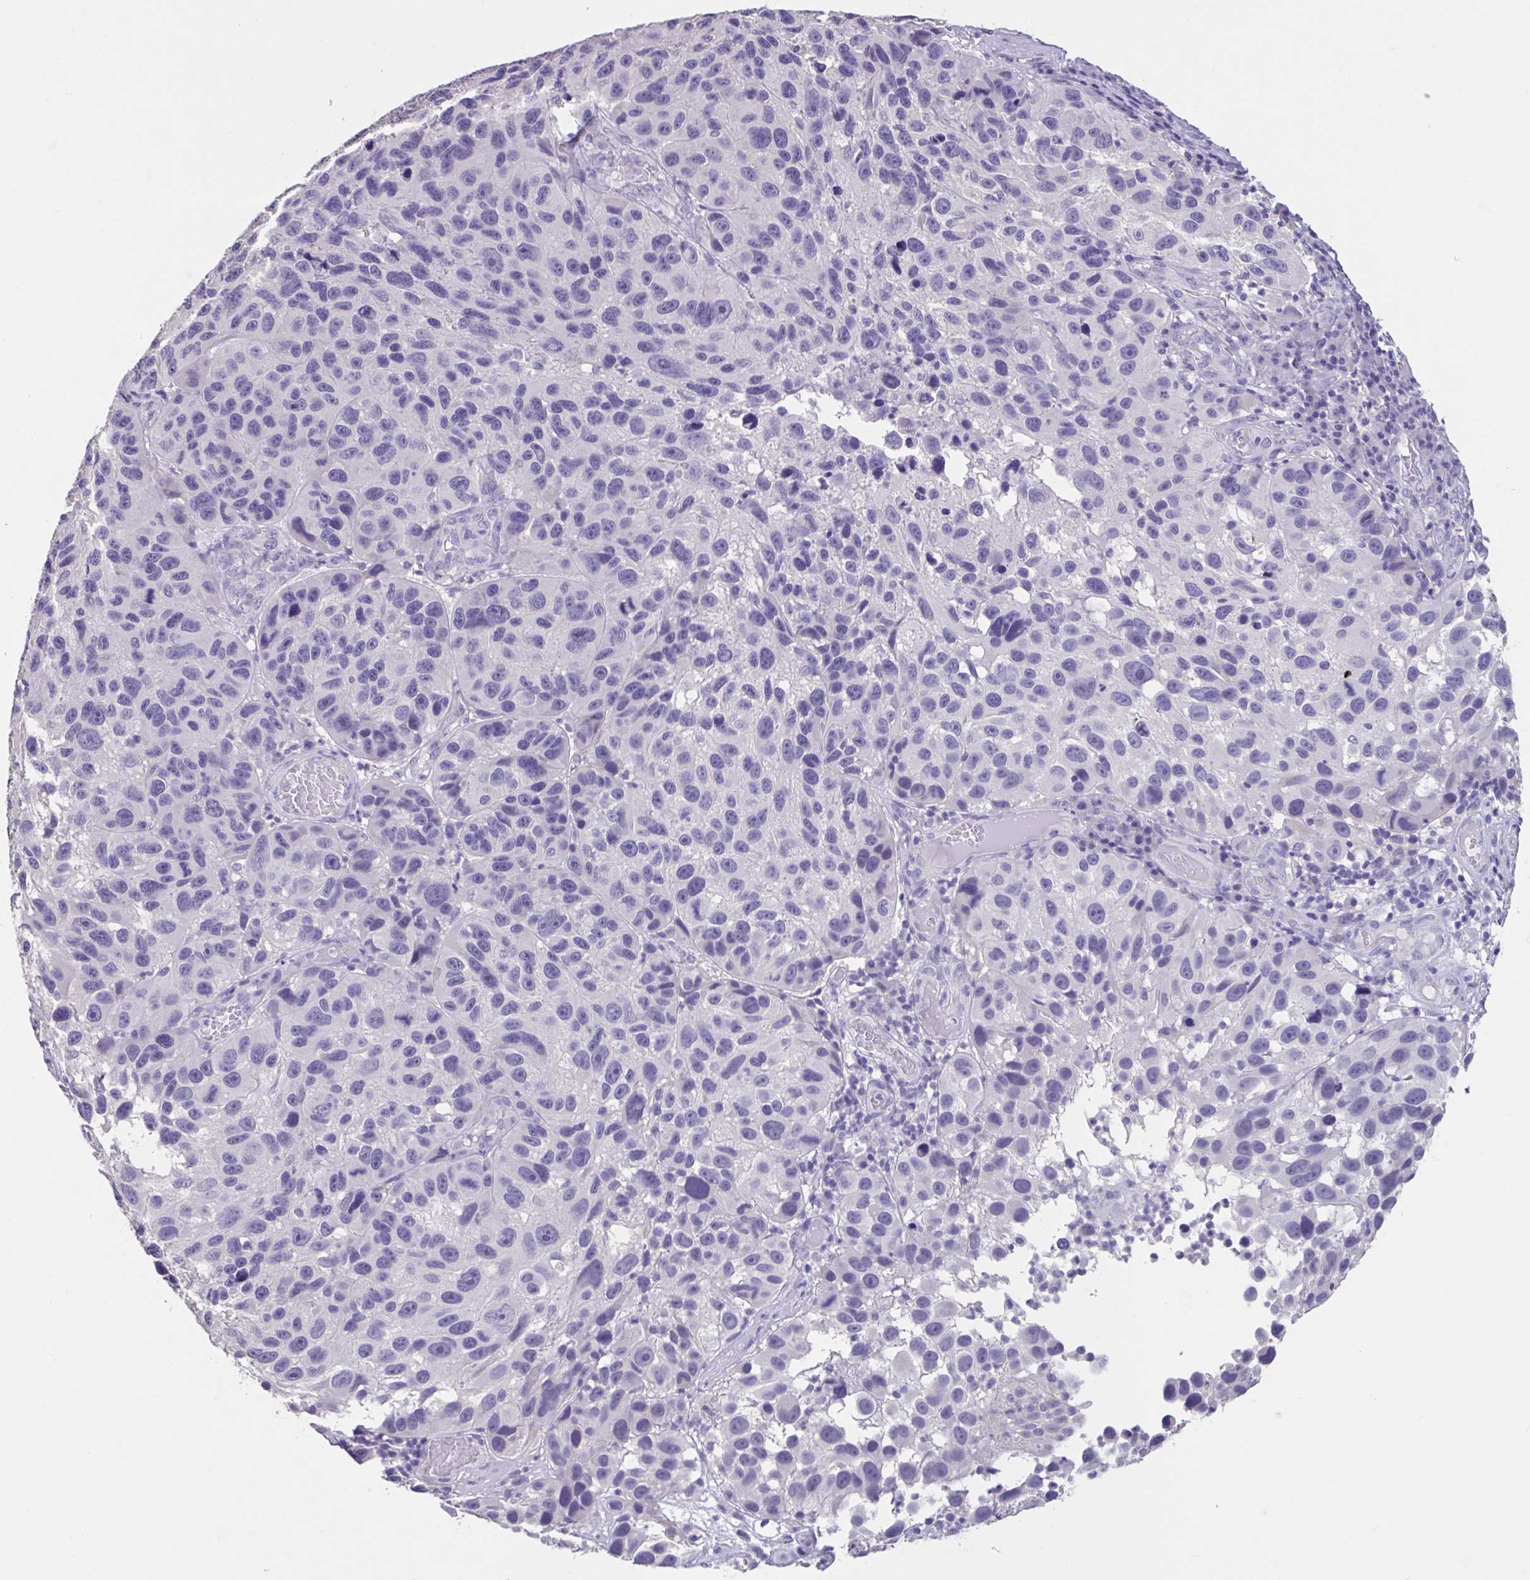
{"staining": {"intensity": "negative", "quantity": "none", "location": "none"}, "tissue": "melanoma", "cell_type": "Tumor cells", "image_type": "cancer", "snomed": [{"axis": "morphology", "description": "Malignant melanoma, NOS"}, {"axis": "topography", "description": "Skin"}], "caption": "The histopathology image displays no staining of tumor cells in melanoma.", "gene": "GPR162", "patient": {"sex": "male", "age": 53}}